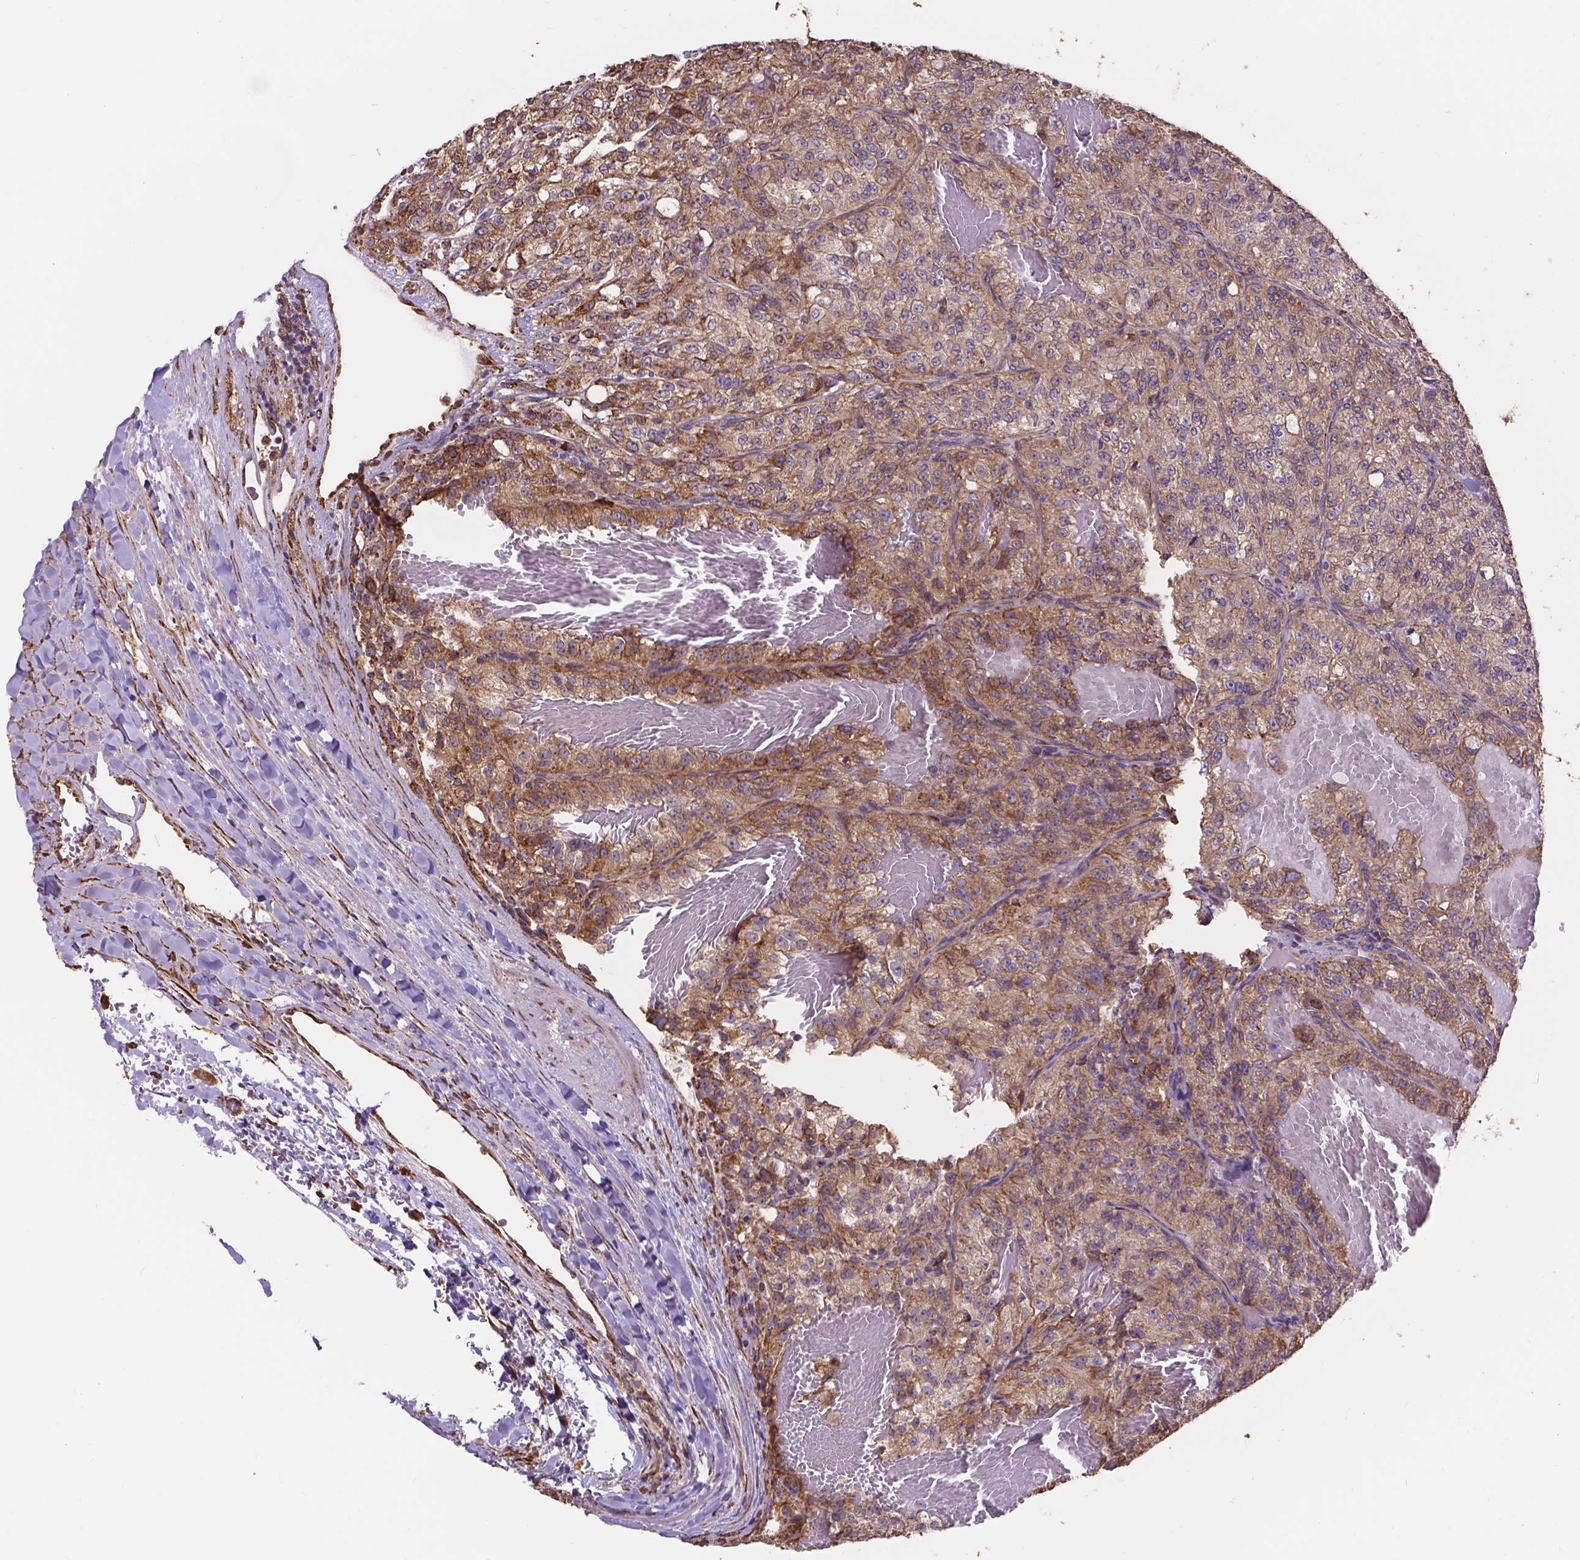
{"staining": {"intensity": "moderate", "quantity": "25%-75%", "location": "cytoplasmic/membranous"}, "tissue": "renal cancer", "cell_type": "Tumor cells", "image_type": "cancer", "snomed": [{"axis": "morphology", "description": "Adenocarcinoma, NOS"}, {"axis": "topography", "description": "Kidney"}], "caption": "The photomicrograph shows immunohistochemical staining of renal adenocarcinoma. There is moderate cytoplasmic/membranous positivity is appreciated in about 25%-75% of tumor cells.", "gene": "IPO11", "patient": {"sex": "female", "age": 63}}